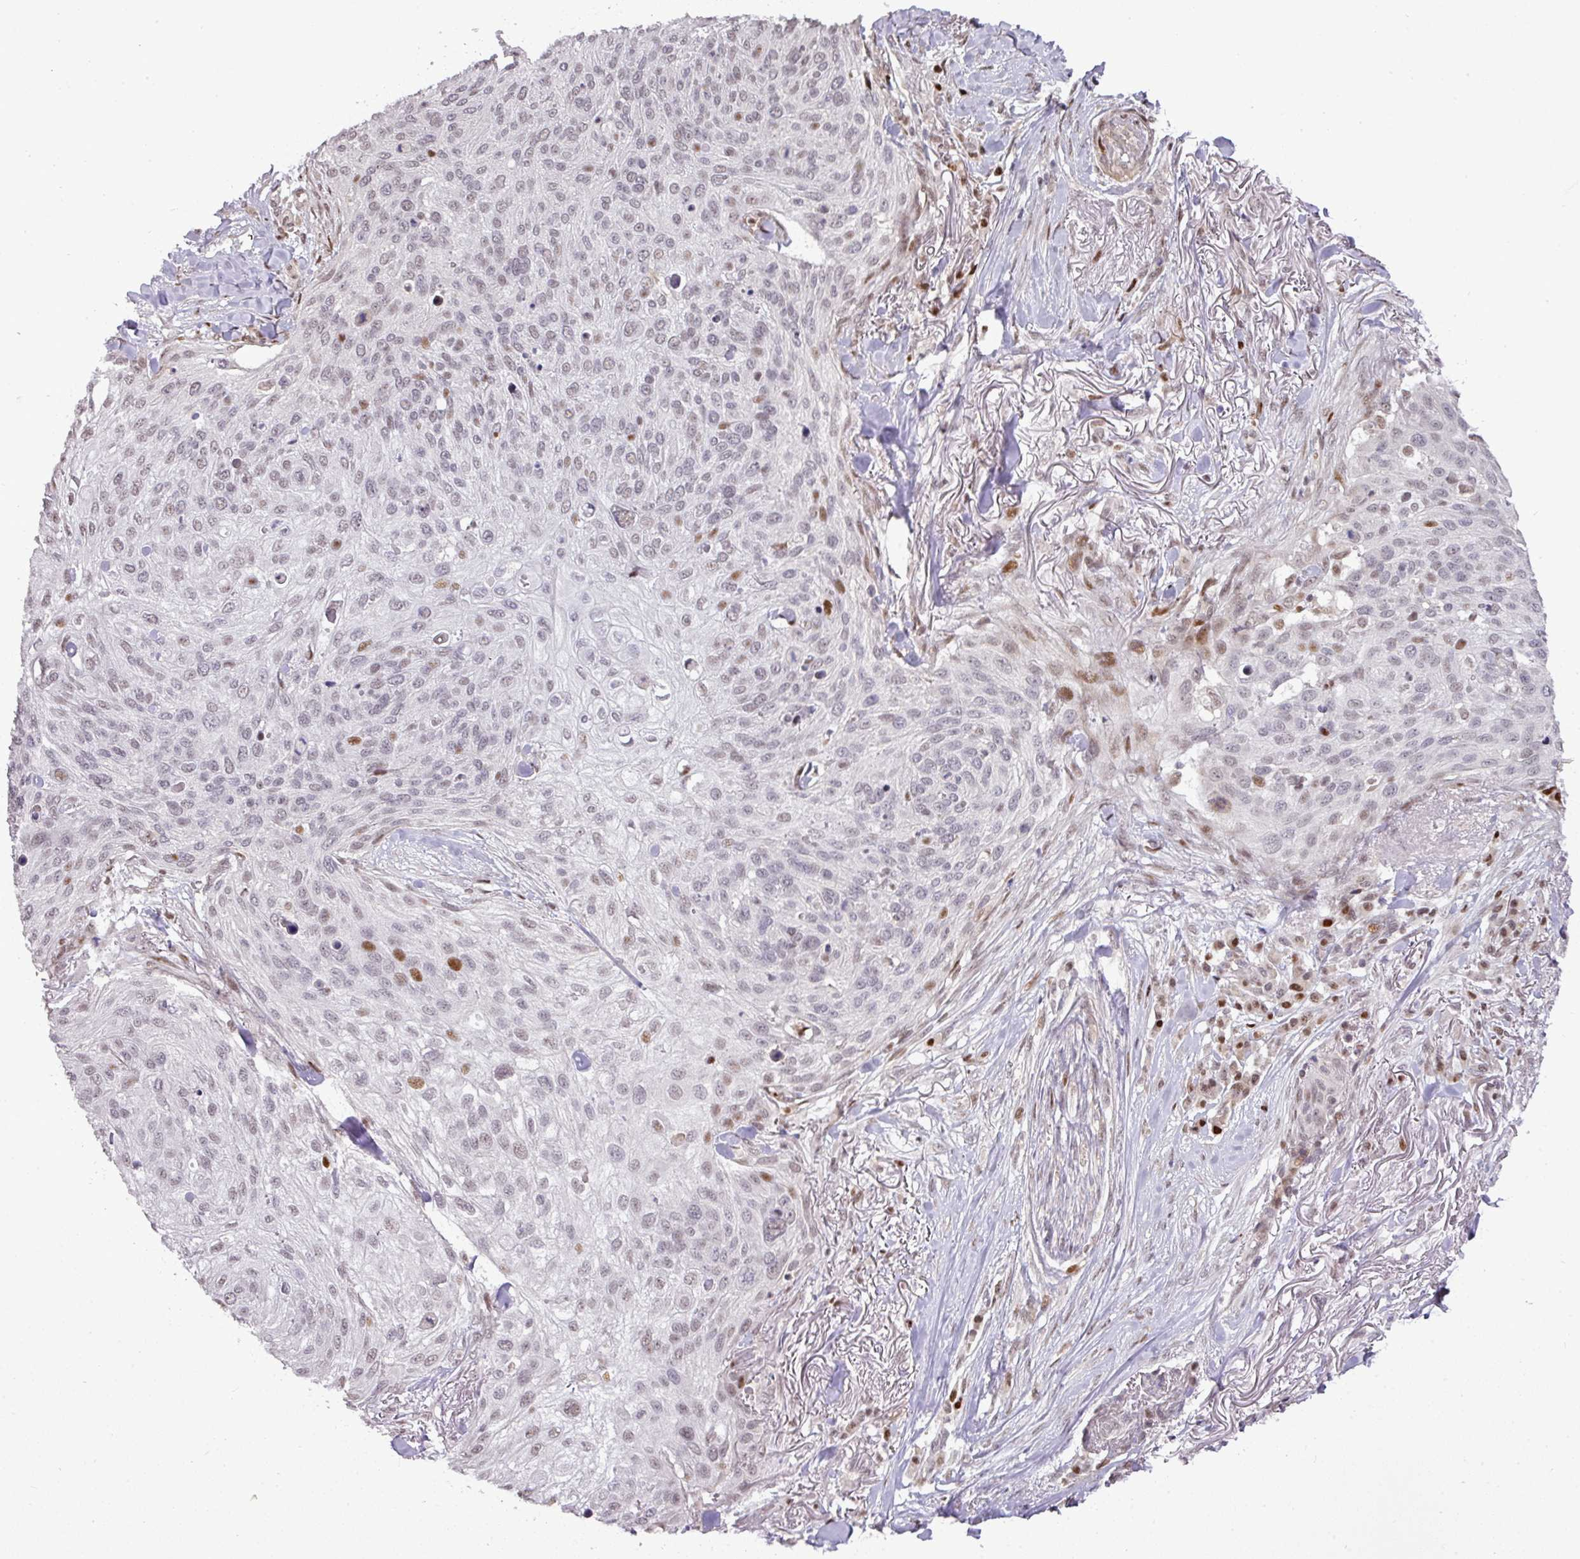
{"staining": {"intensity": "moderate", "quantity": "<25%", "location": "nuclear"}, "tissue": "skin cancer", "cell_type": "Tumor cells", "image_type": "cancer", "snomed": [{"axis": "morphology", "description": "Squamous cell carcinoma, NOS"}, {"axis": "topography", "description": "Skin"}], "caption": "IHC of skin cancer (squamous cell carcinoma) shows low levels of moderate nuclear staining in about <25% of tumor cells. The protein of interest is shown in brown color, while the nuclei are stained blue.", "gene": "MYSM1", "patient": {"sex": "female", "age": 87}}